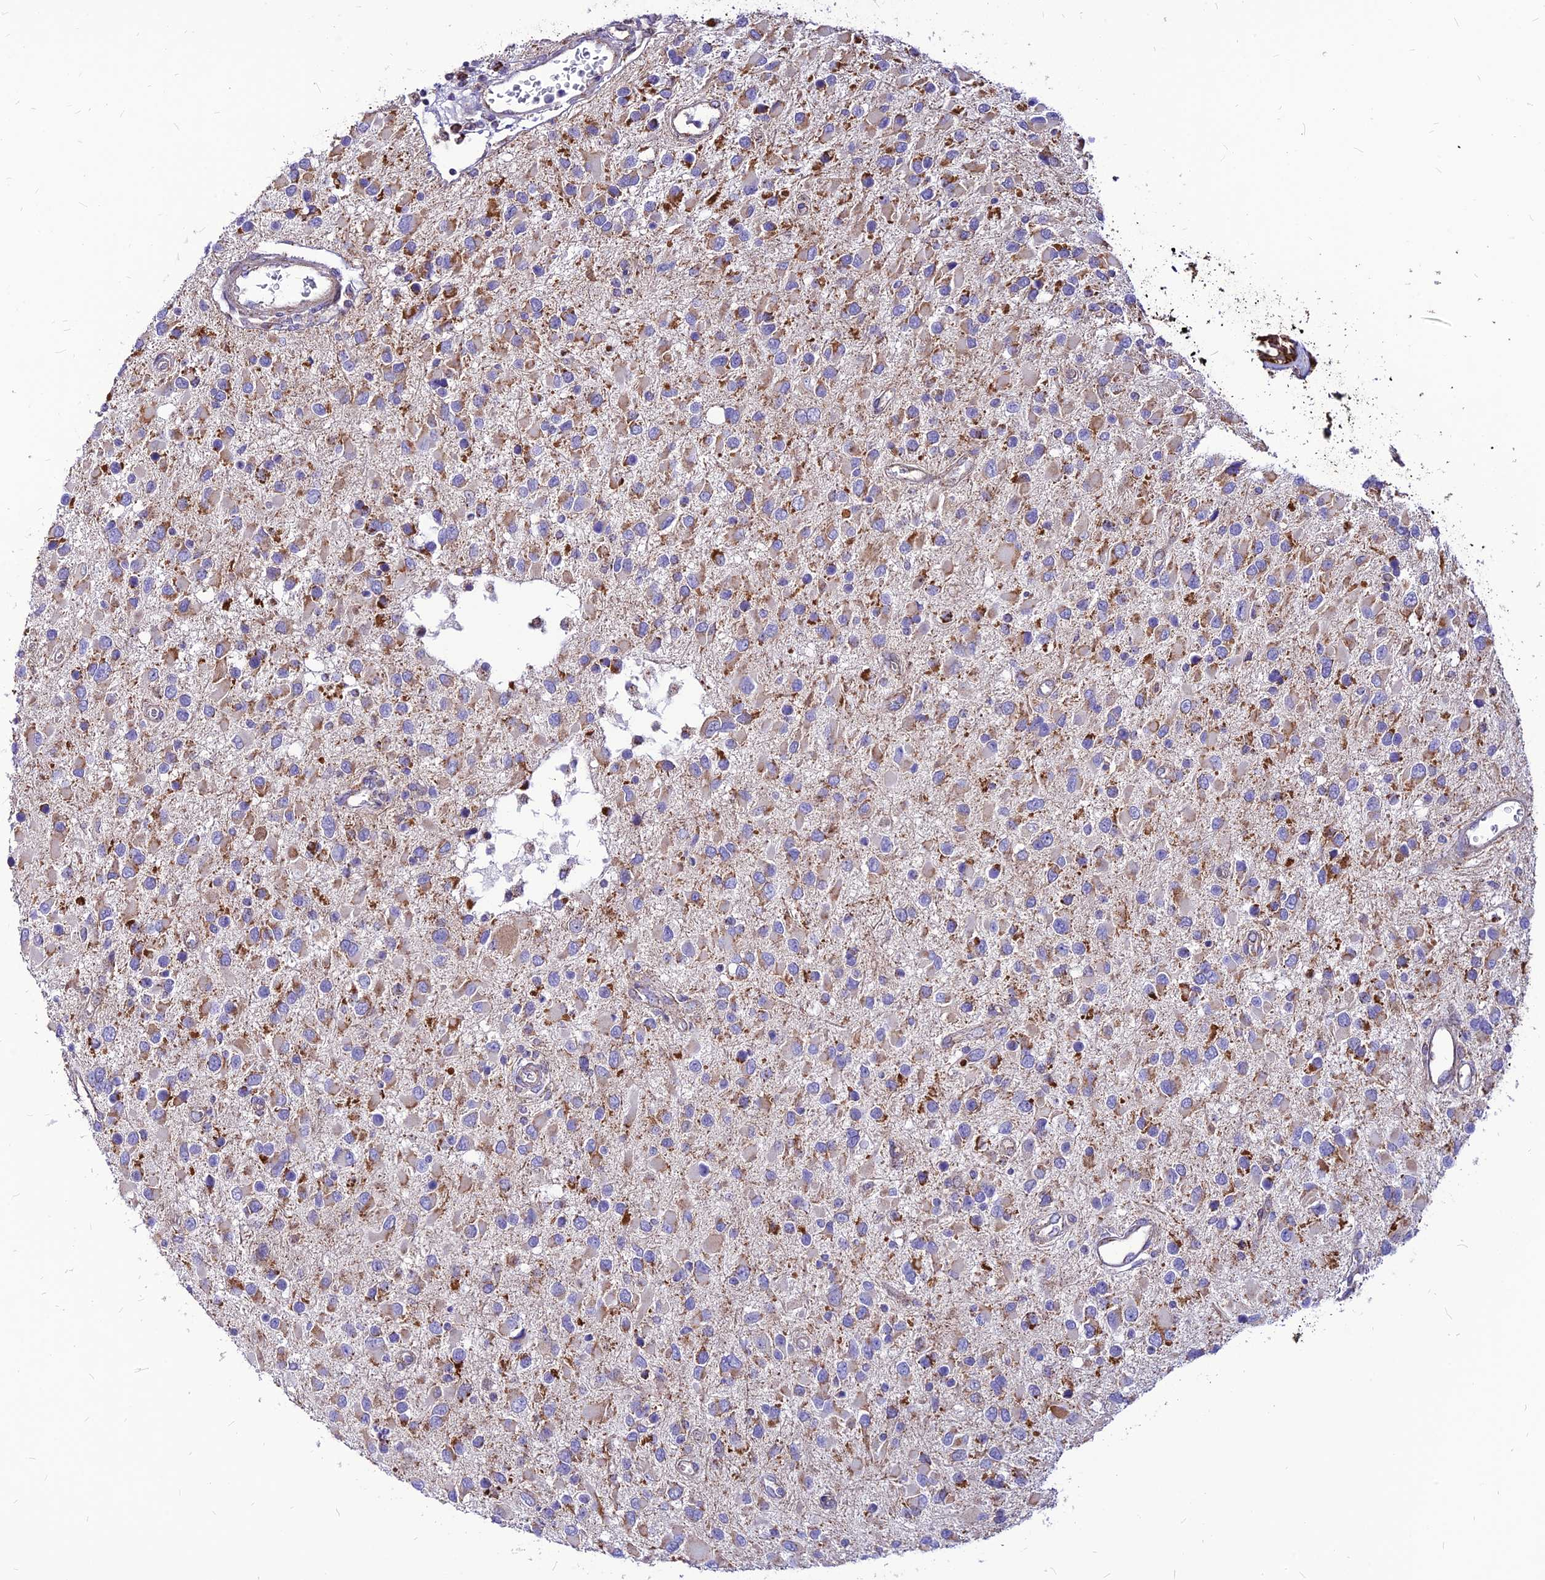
{"staining": {"intensity": "moderate", "quantity": "<25%", "location": "cytoplasmic/membranous"}, "tissue": "glioma", "cell_type": "Tumor cells", "image_type": "cancer", "snomed": [{"axis": "morphology", "description": "Glioma, malignant, High grade"}, {"axis": "topography", "description": "Brain"}], "caption": "Protein analysis of malignant glioma (high-grade) tissue exhibits moderate cytoplasmic/membranous expression in about <25% of tumor cells. The protein of interest is stained brown, and the nuclei are stained in blue (DAB (3,3'-diaminobenzidine) IHC with brightfield microscopy, high magnification).", "gene": "ECI1", "patient": {"sex": "male", "age": 53}}